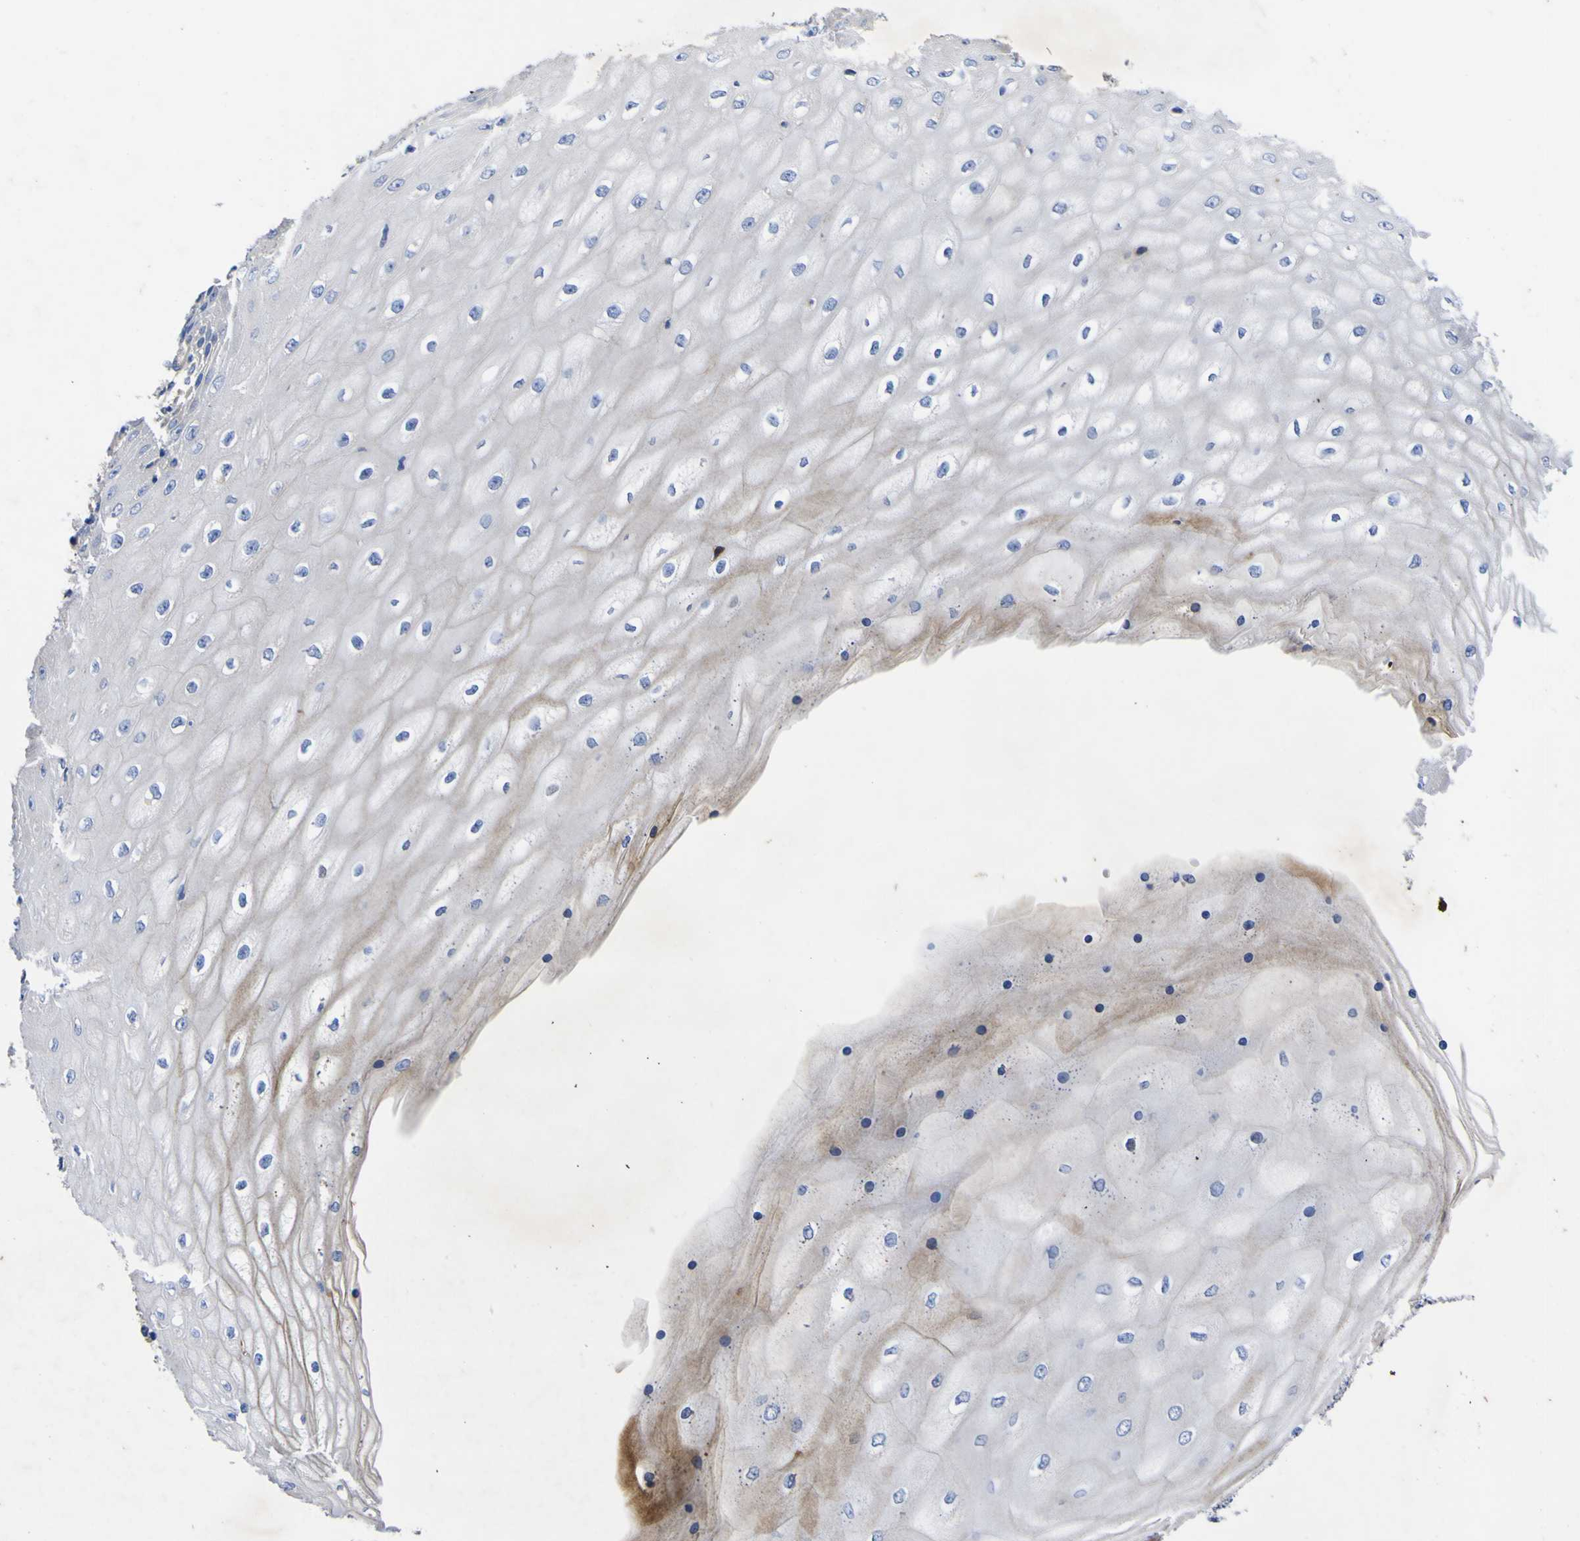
{"staining": {"intensity": "negative", "quantity": "none", "location": "none"}, "tissue": "cervical cancer", "cell_type": "Tumor cells", "image_type": "cancer", "snomed": [{"axis": "morphology", "description": "Squamous cell carcinoma, NOS"}, {"axis": "topography", "description": "Cervix"}], "caption": "IHC micrograph of cervical squamous cell carcinoma stained for a protein (brown), which exhibits no staining in tumor cells.", "gene": "VASN", "patient": {"sex": "female", "age": 35}}